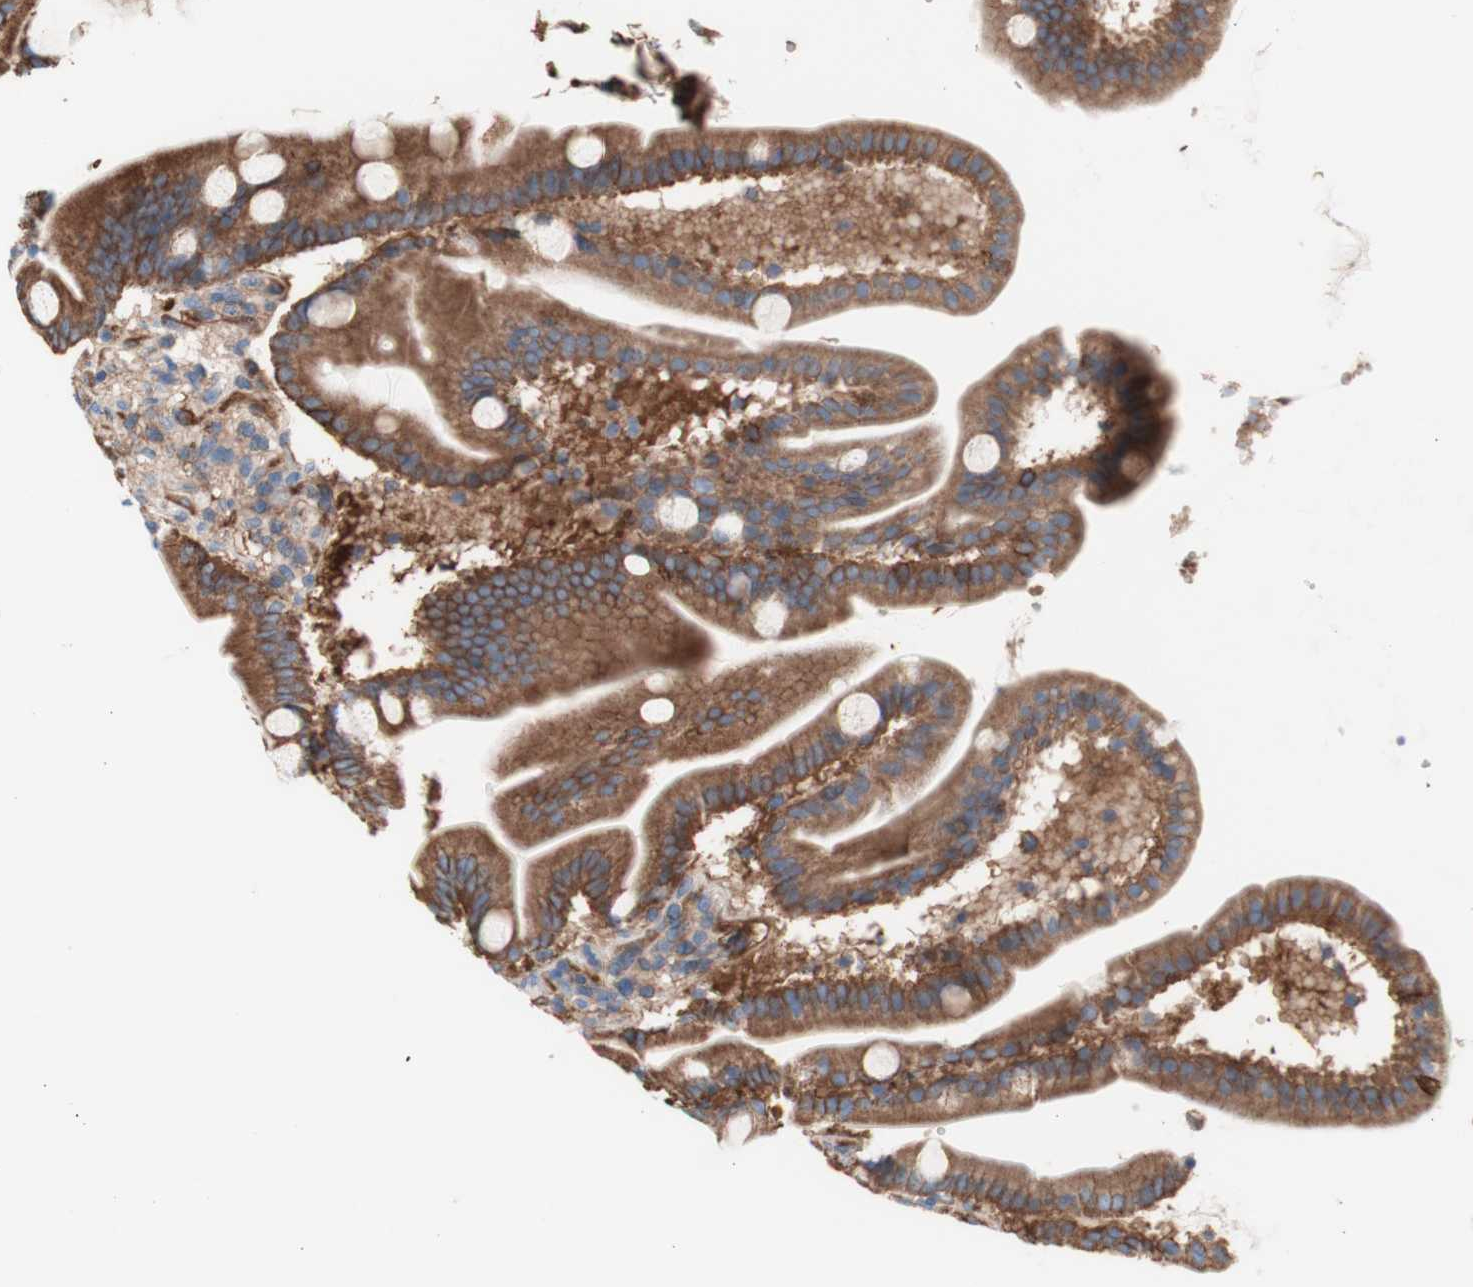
{"staining": {"intensity": "strong", "quantity": ">75%", "location": "cytoplasmic/membranous"}, "tissue": "duodenum", "cell_type": "Glandular cells", "image_type": "normal", "snomed": [{"axis": "morphology", "description": "Normal tissue, NOS"}, {"axis": "topography", "description": "Duodenum"}], "caption": "Glandular cells reveal high levels of strong cytoplasmic/membranous staining in approximately >75% of cells in benign human duodenum. Using DAB (brown) and hematoxylin (blue) stains, captured at high magnification using brightfield microscopy.", "gene": "CD46", "patient": {"sex": "male", "age": 54}}